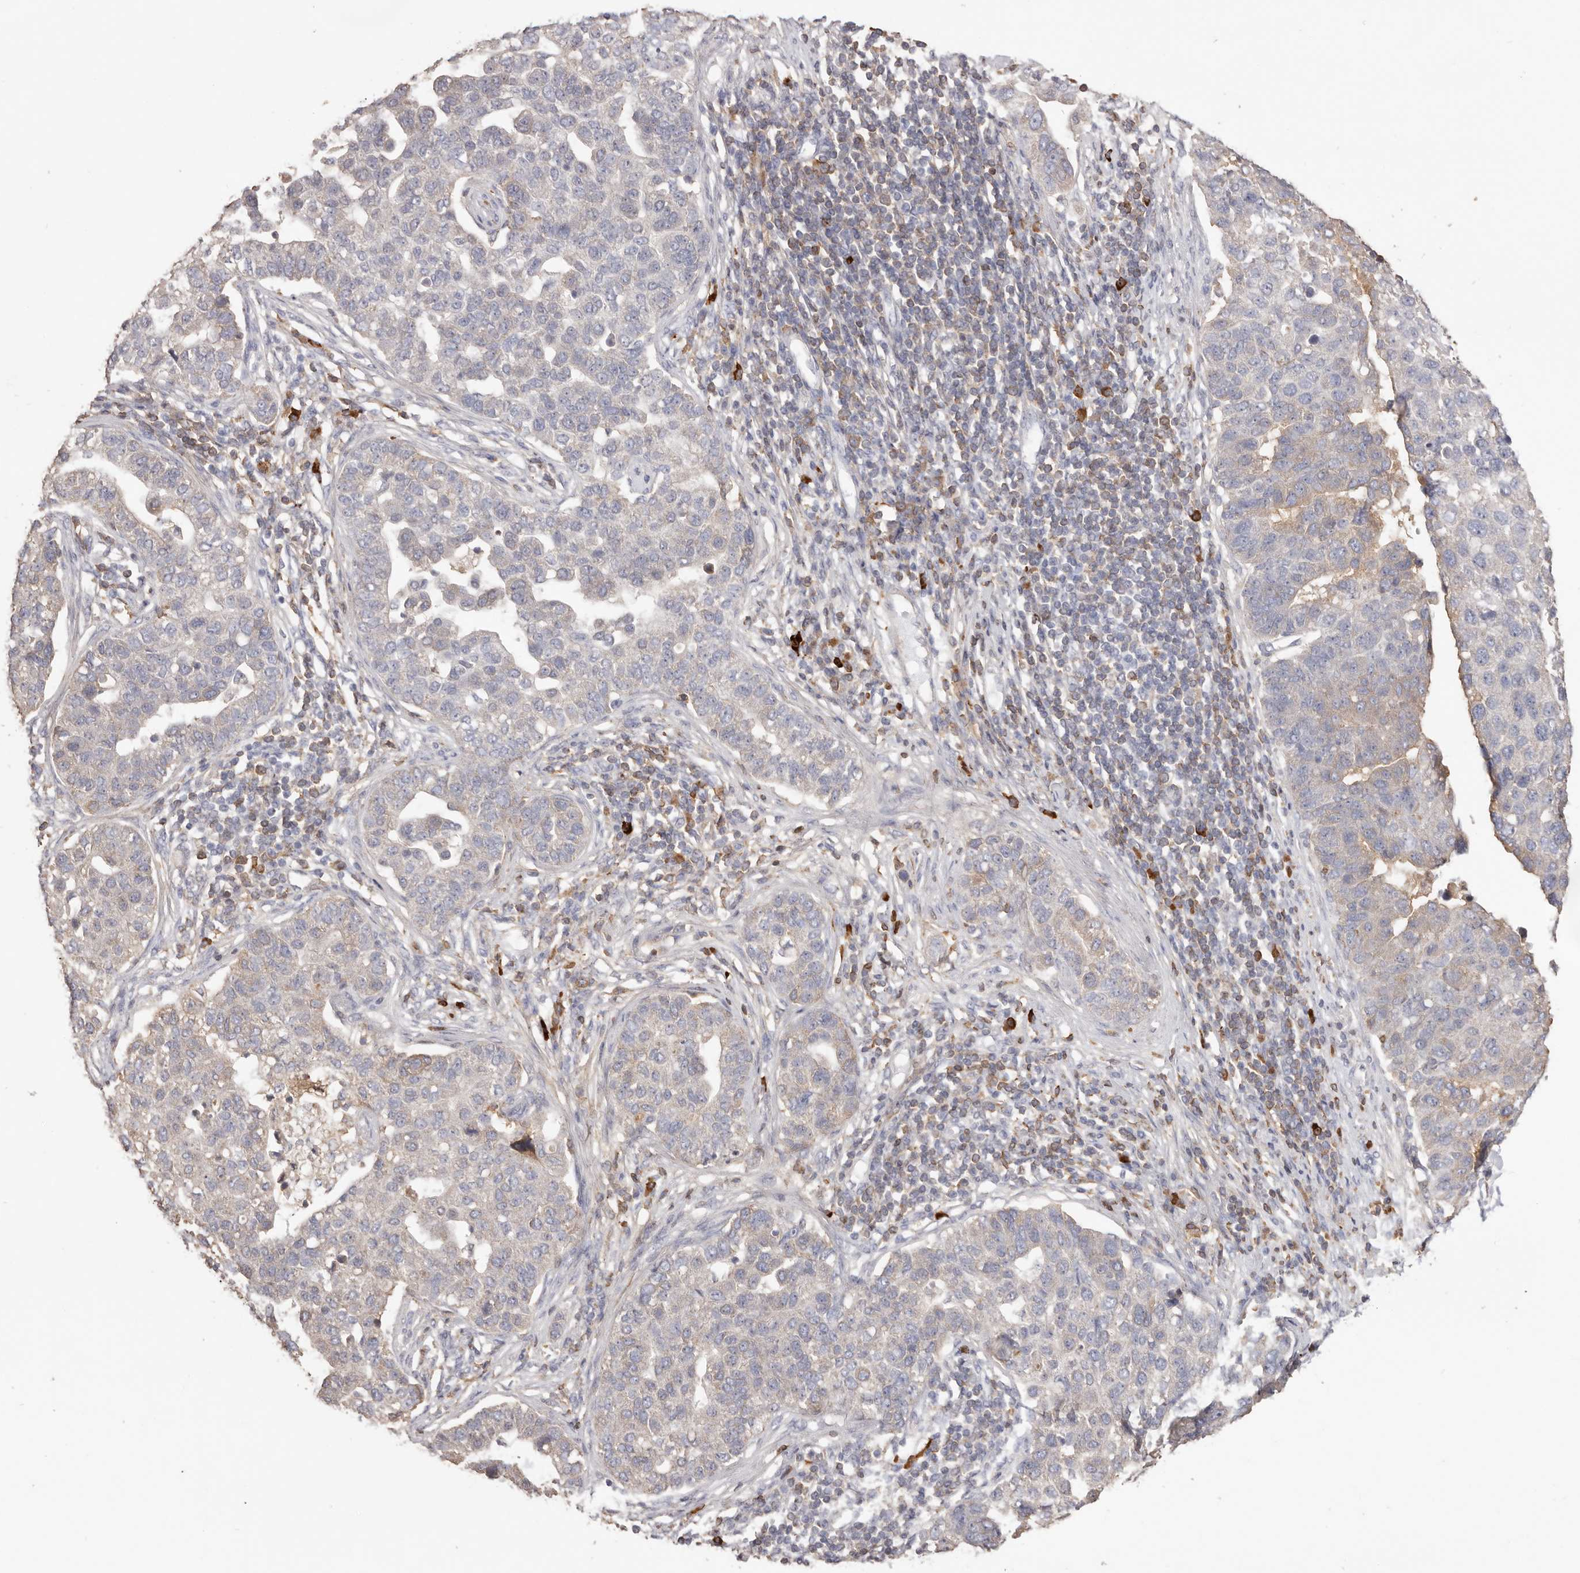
{"staining": {"intensity": "moderate", "quantity": "<25%", "location": "cytoplasmic/membranous"}, "tissue": "pancreatic cancer", "cell_type": "Tumor cells", "image_type": "cancer", "snomed": [{"axis": "morphology", "description": "Adenocarcinoma, NOS"}, {"axis": "topography", "description": "Pancreas"}], "caption": "Immunohistochemical staining of human adenocarcinoma (pancreatic) demonstrates low levels of moderate cytoplasmic/membranous protein staining in approximately <25% of tumor cells. (brown staining indicates protein expression, while blue staining denotes nuclei).", "gene": "HCAR2", "patient": {"sex": "female", "age": 61}}